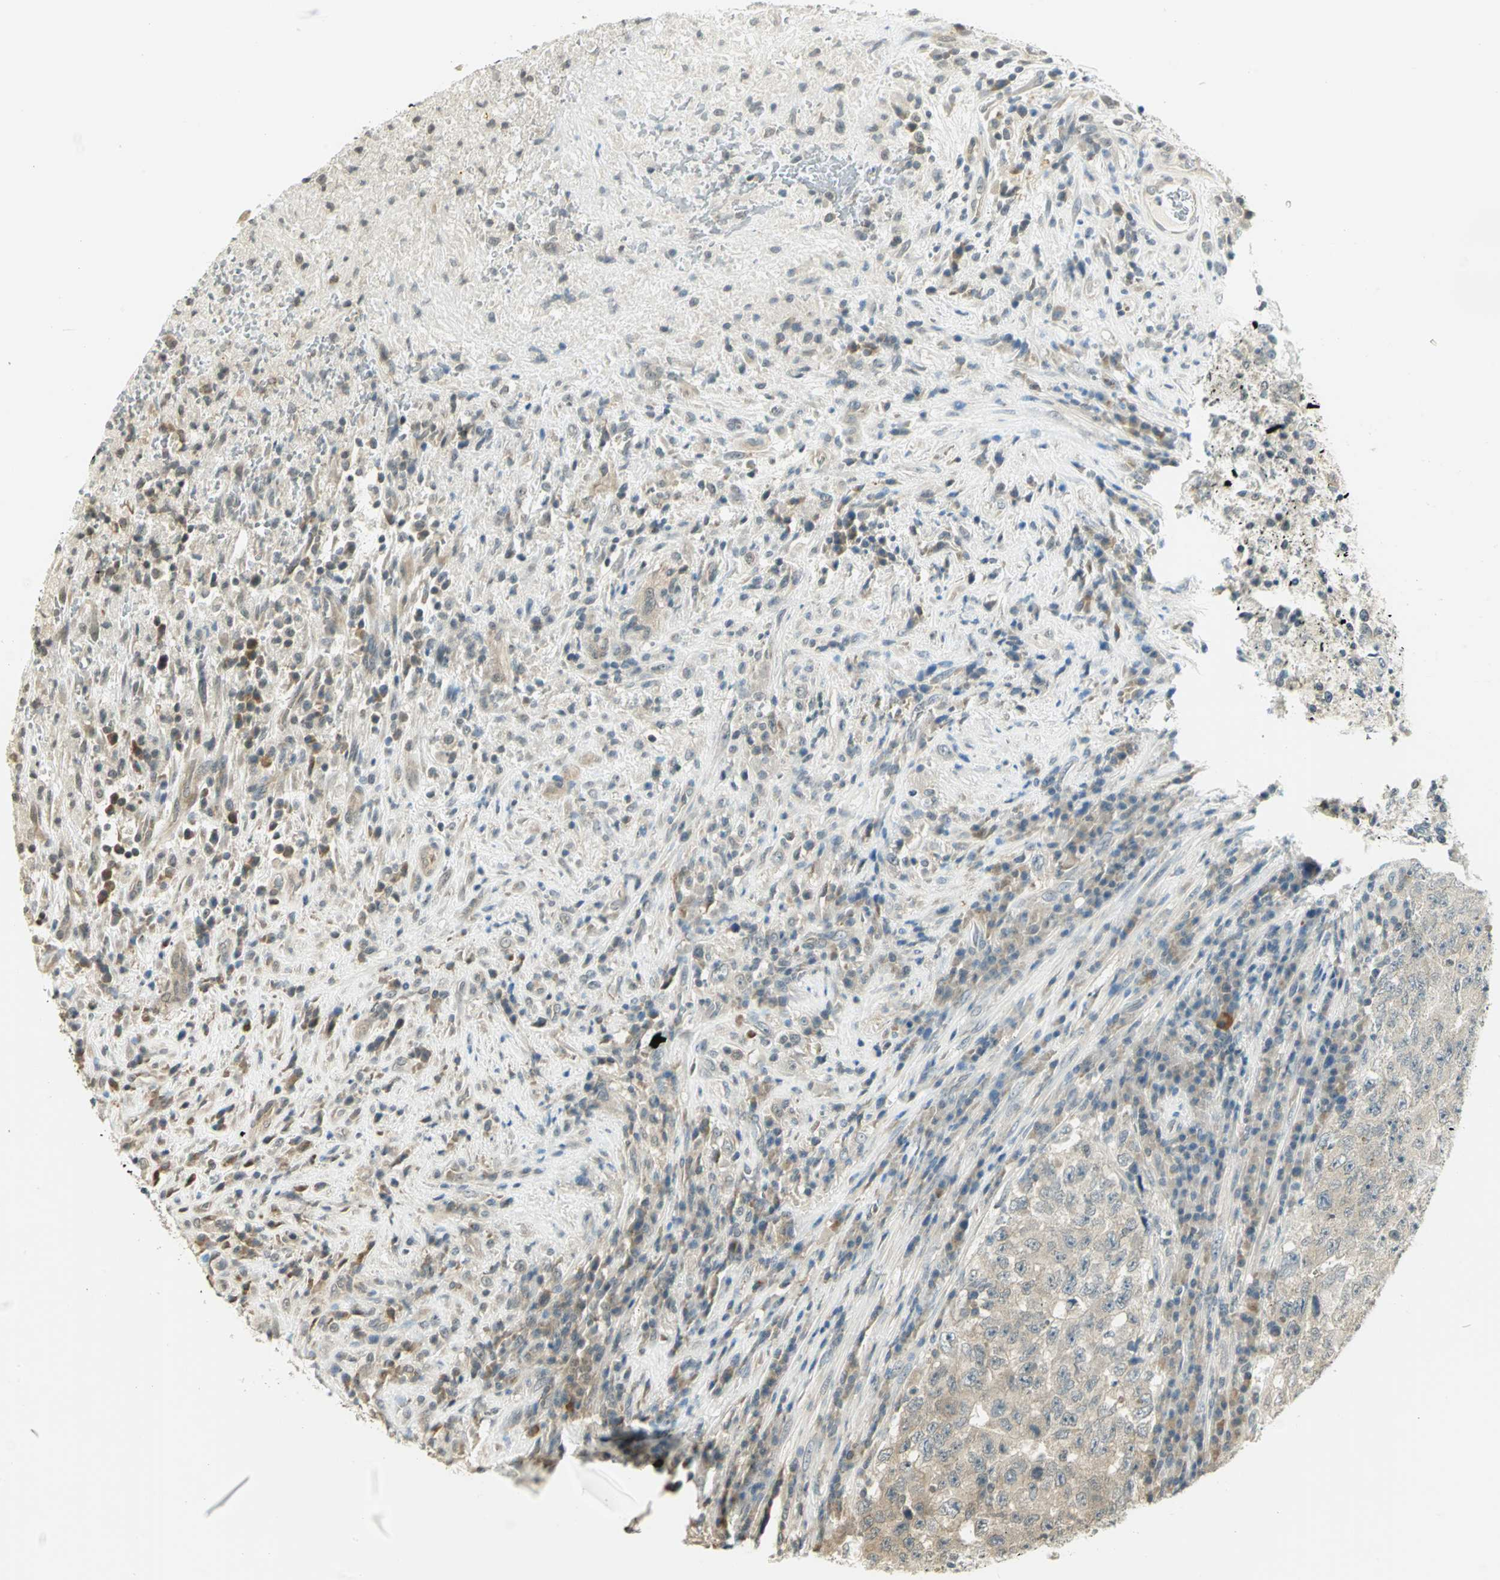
{"staining": {"intensity": "weak", "quantity": ">75%", "location": "cytoplasmic/membranous"}, "tissue": "testis cancer", "cell_type": "Tumor cells", "image_type": "cancer", "snomed": [{"axis": "morphology", "description": "Necrosis, NOS"}, {"axis": "morphology", "description": "Carcinoma, Embryonal, NOS"}, {"axis": "topography", "description": "Testis"}], "caption": "Testis cancer stained with DAB (3,3'-diaminobenzidine) IHC reveals low levels of weak cytoplasmic/membranous positivity in about >75% of tumor cells. (DAB IHC with brightfield microscopy, high magnification).", "gene": "CDC34", "patient": {"sex": "male", "age": 19}}